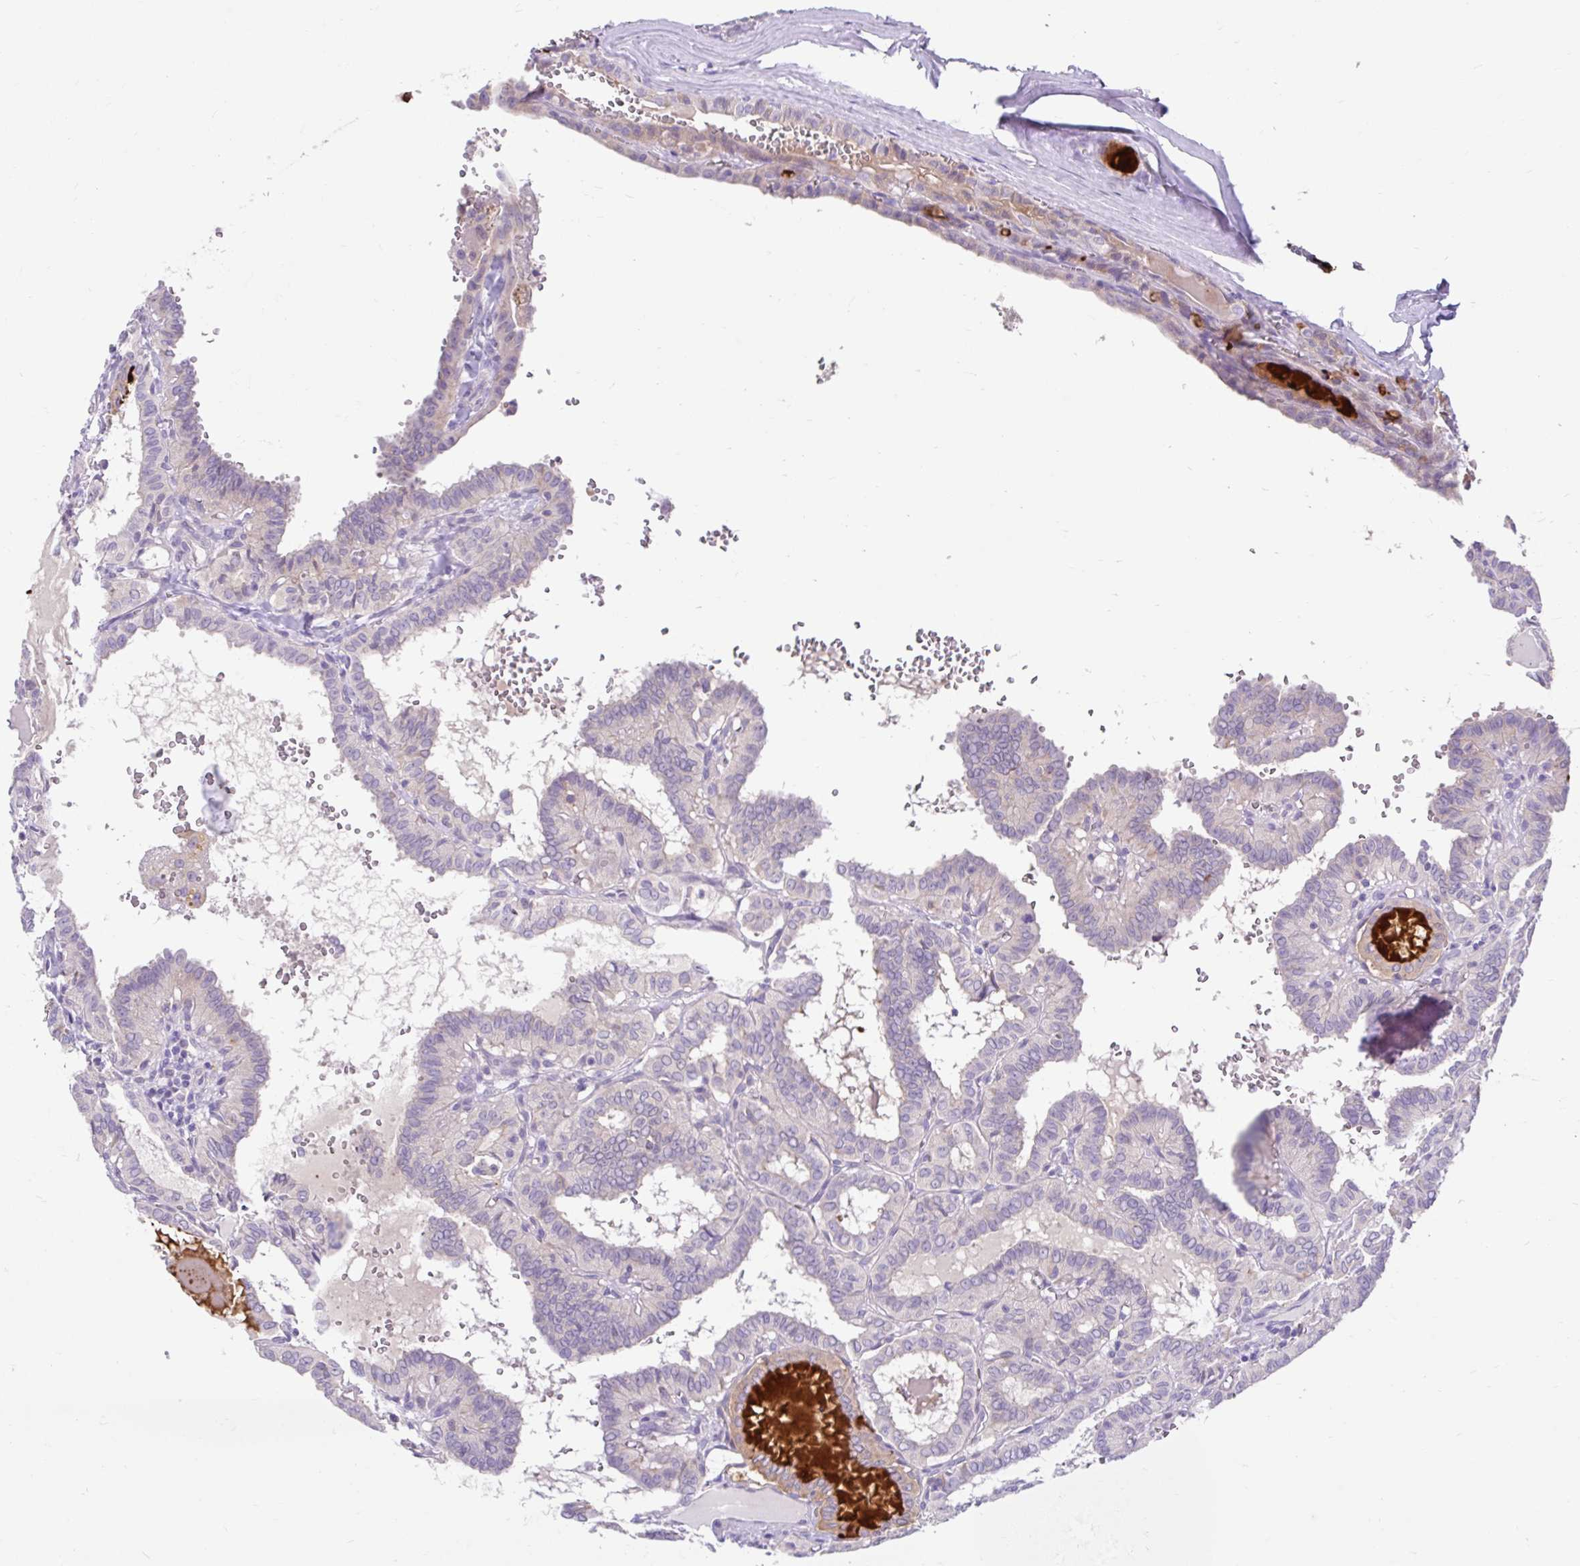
{"staining": {"intensity": "weak", "quantity": "<25%", "location": "cytoplasmic/membranous"}, "tissue": "thyroid cancer", "cell_type": "Tumor cells", "image_type": "cancer", "snomed": [{"axis": "morphology", "description": "Papillary adenocarcinoma, NOS"}, {"axis": "topography", "description": "Thyroid gland"}], "caption": "DAB (3,3'-diaminobenzidine) immunohistochemical staining of thyroid papillary adenocarcinoma demonstrates no significant positivity in tumor cells.", "gene": "ZNF33A", "patient": {"sex": "female", "age": 21}}